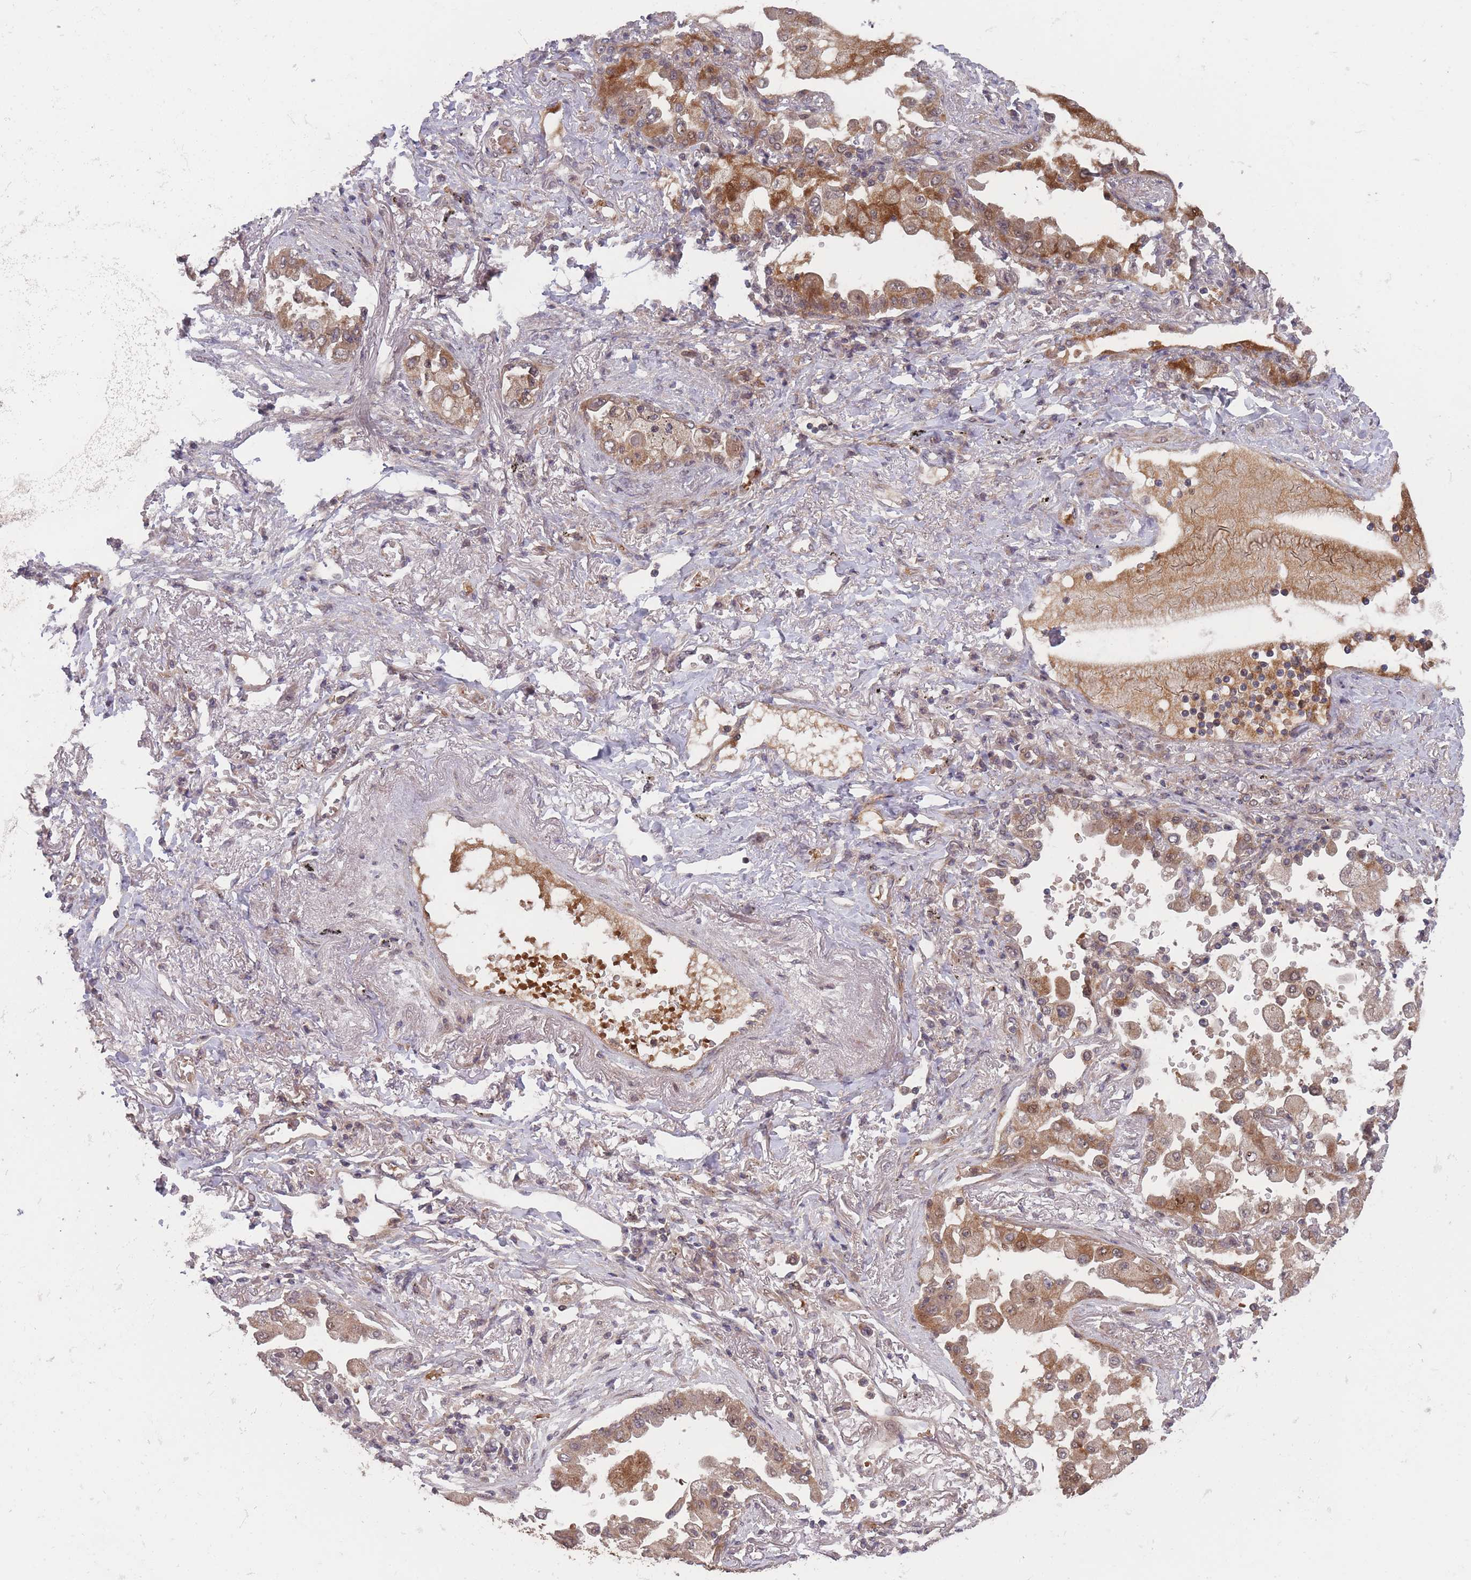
{"staining": {"intensity": "moderate", "quantity": ">75%", "location": "cytoplasmic/membranous,nuclear"}, "tissue": "lung cancer", "cell_type": "Tumor cells", "image_type": "cancer", "snomed": [{"axis": "morphology", "description": "Squamous cell carcinoma, NOS"}, {"axis": "topography", "description": "Lung"}], "caption": "A brown stain labels moderate cytoplasmic/membranous and nuclear expression of a protein in squamous cell carcinoma (lung) tumor cells. The protein is shown in brown color, while the nuclei are stained blue.", "gene": "SF3B1", "patient": {"sex": "male", "age": 74}}